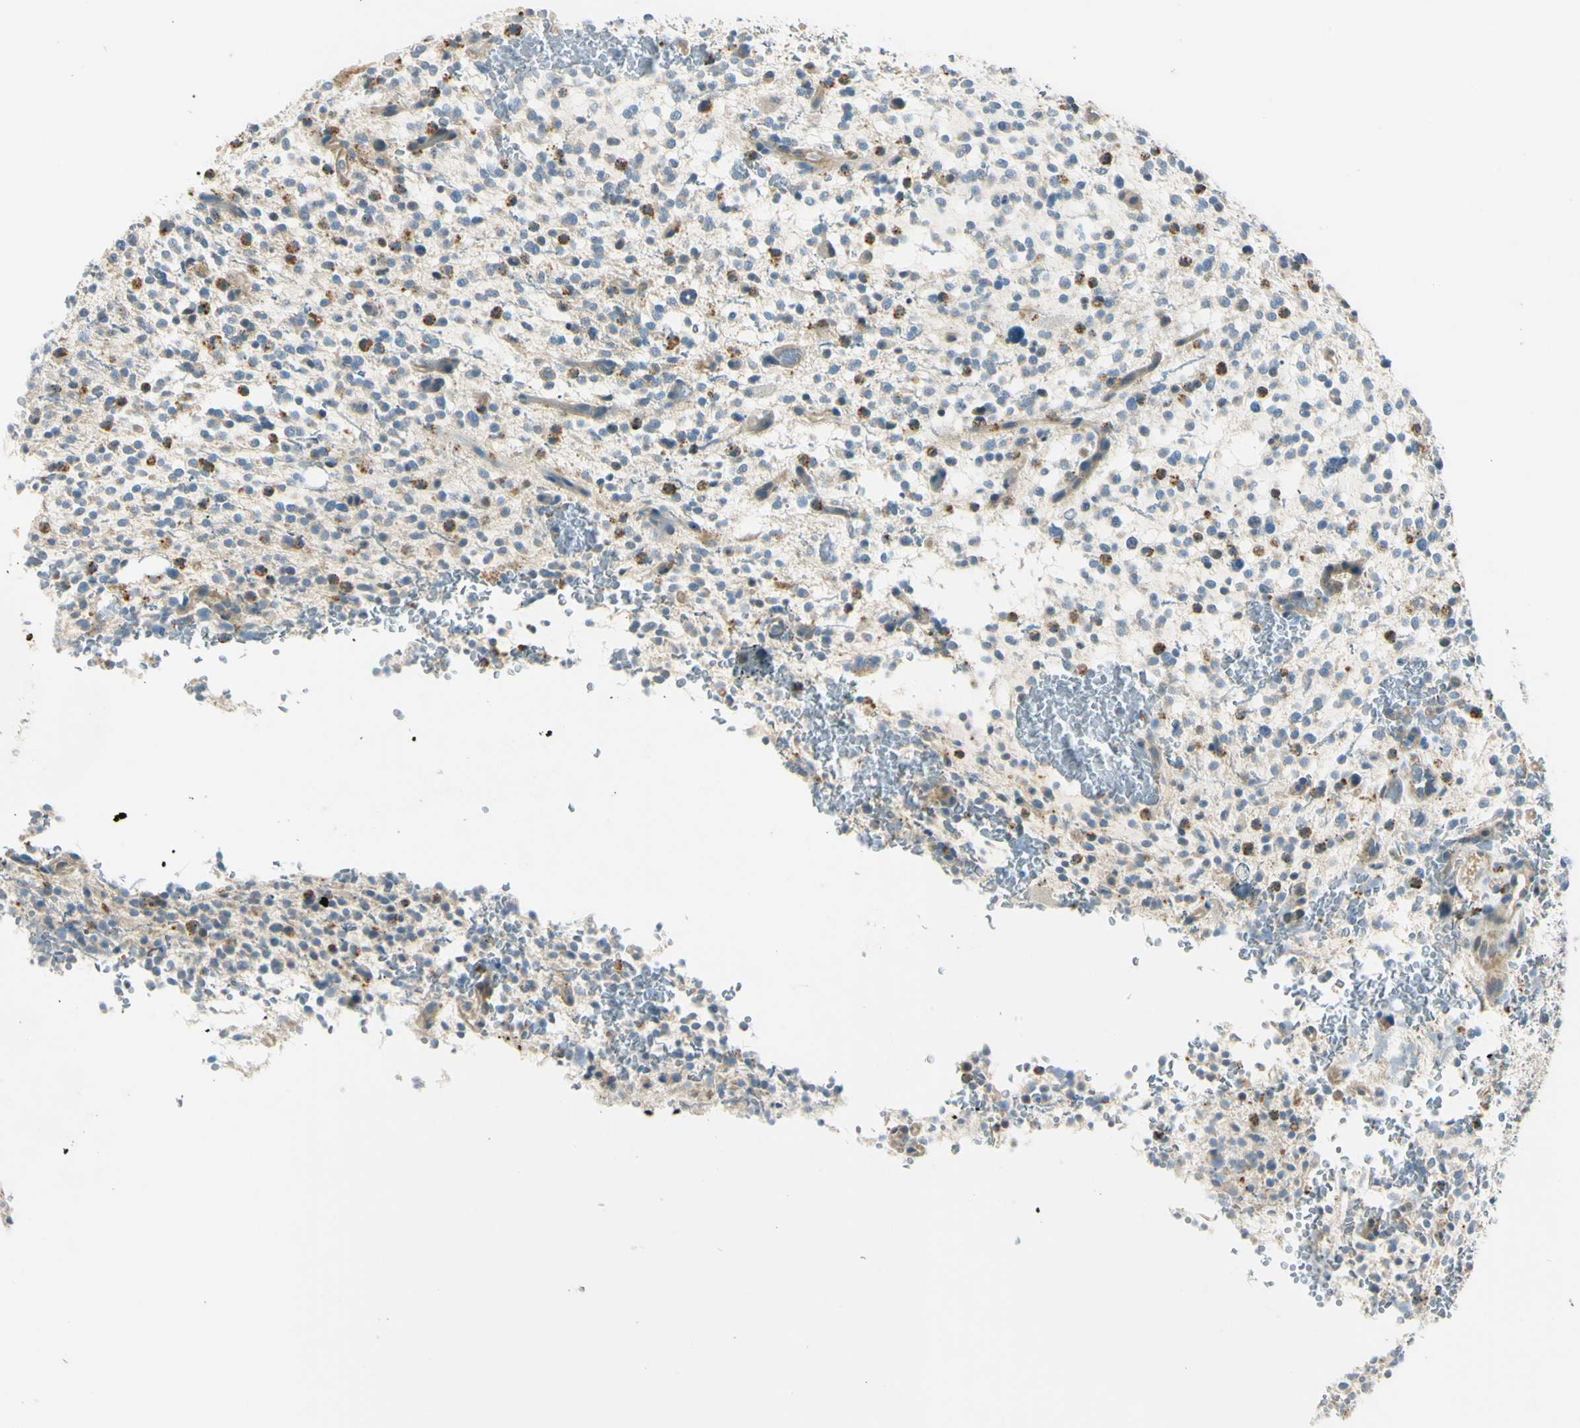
{"staining": {"intensity": "moderate", "quantity": "<25%", "location": "cytoplasmic/membranous"}, "tissue": "glioma", "cell_type": "Tumor cells", "image_type": "cancer", "snomed": [{"axis": "morphology", "description": "Glioma, malignant, High grade"}, {"axis": "topography", "description": "Brain"}], "caption": "Immunohistochemical staining of human glioma demonstrates low levels of moderate cytoplasmic/membranous protein expression in approximately <25% of tumor cells.", "gene": "LAMA3", "patient": {"sex": "male", "age": 48}}